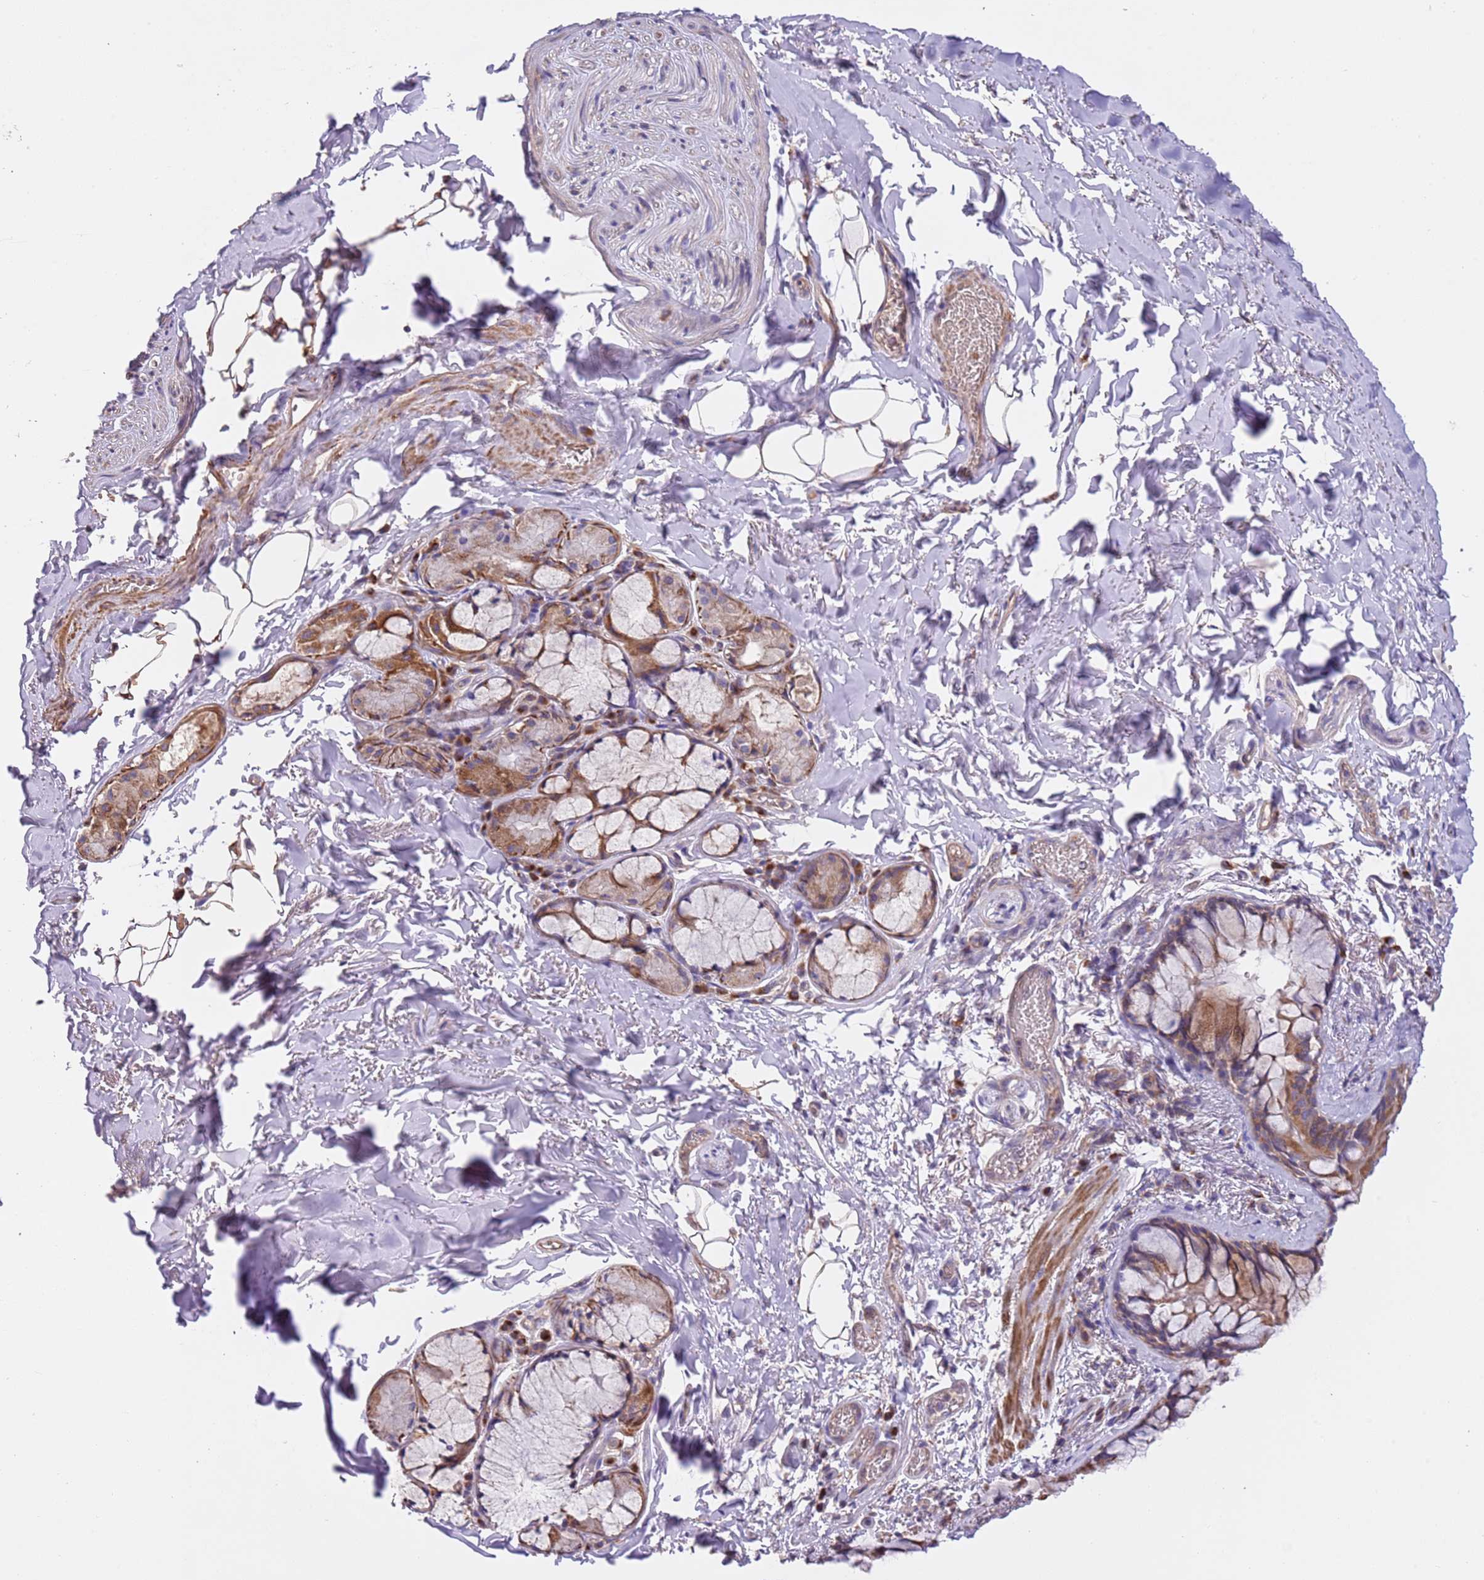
{"staining": {"intensity": "moderate", "quantity": "25%-75%", "location": "cytoplasmic/membranous"}, "tissue": "bronchus", "cell_type": "Respiratory epithelial cells", "image_type": "normal", "snomed": [{"axis": "morphology", "description": "Normal tissue, NOS"}, {"axis": "topography", "description": "Cartilage tissue"}], "caption": "Immunohistochemistry (IHC) of benign bronchus reveals medium levels of moderate cytoplasmic/membranous expression in about 25%-75% of respiratory epithelial cells.", "gene": "PIGA", "patient": {"sex": "male", "age": 63}}